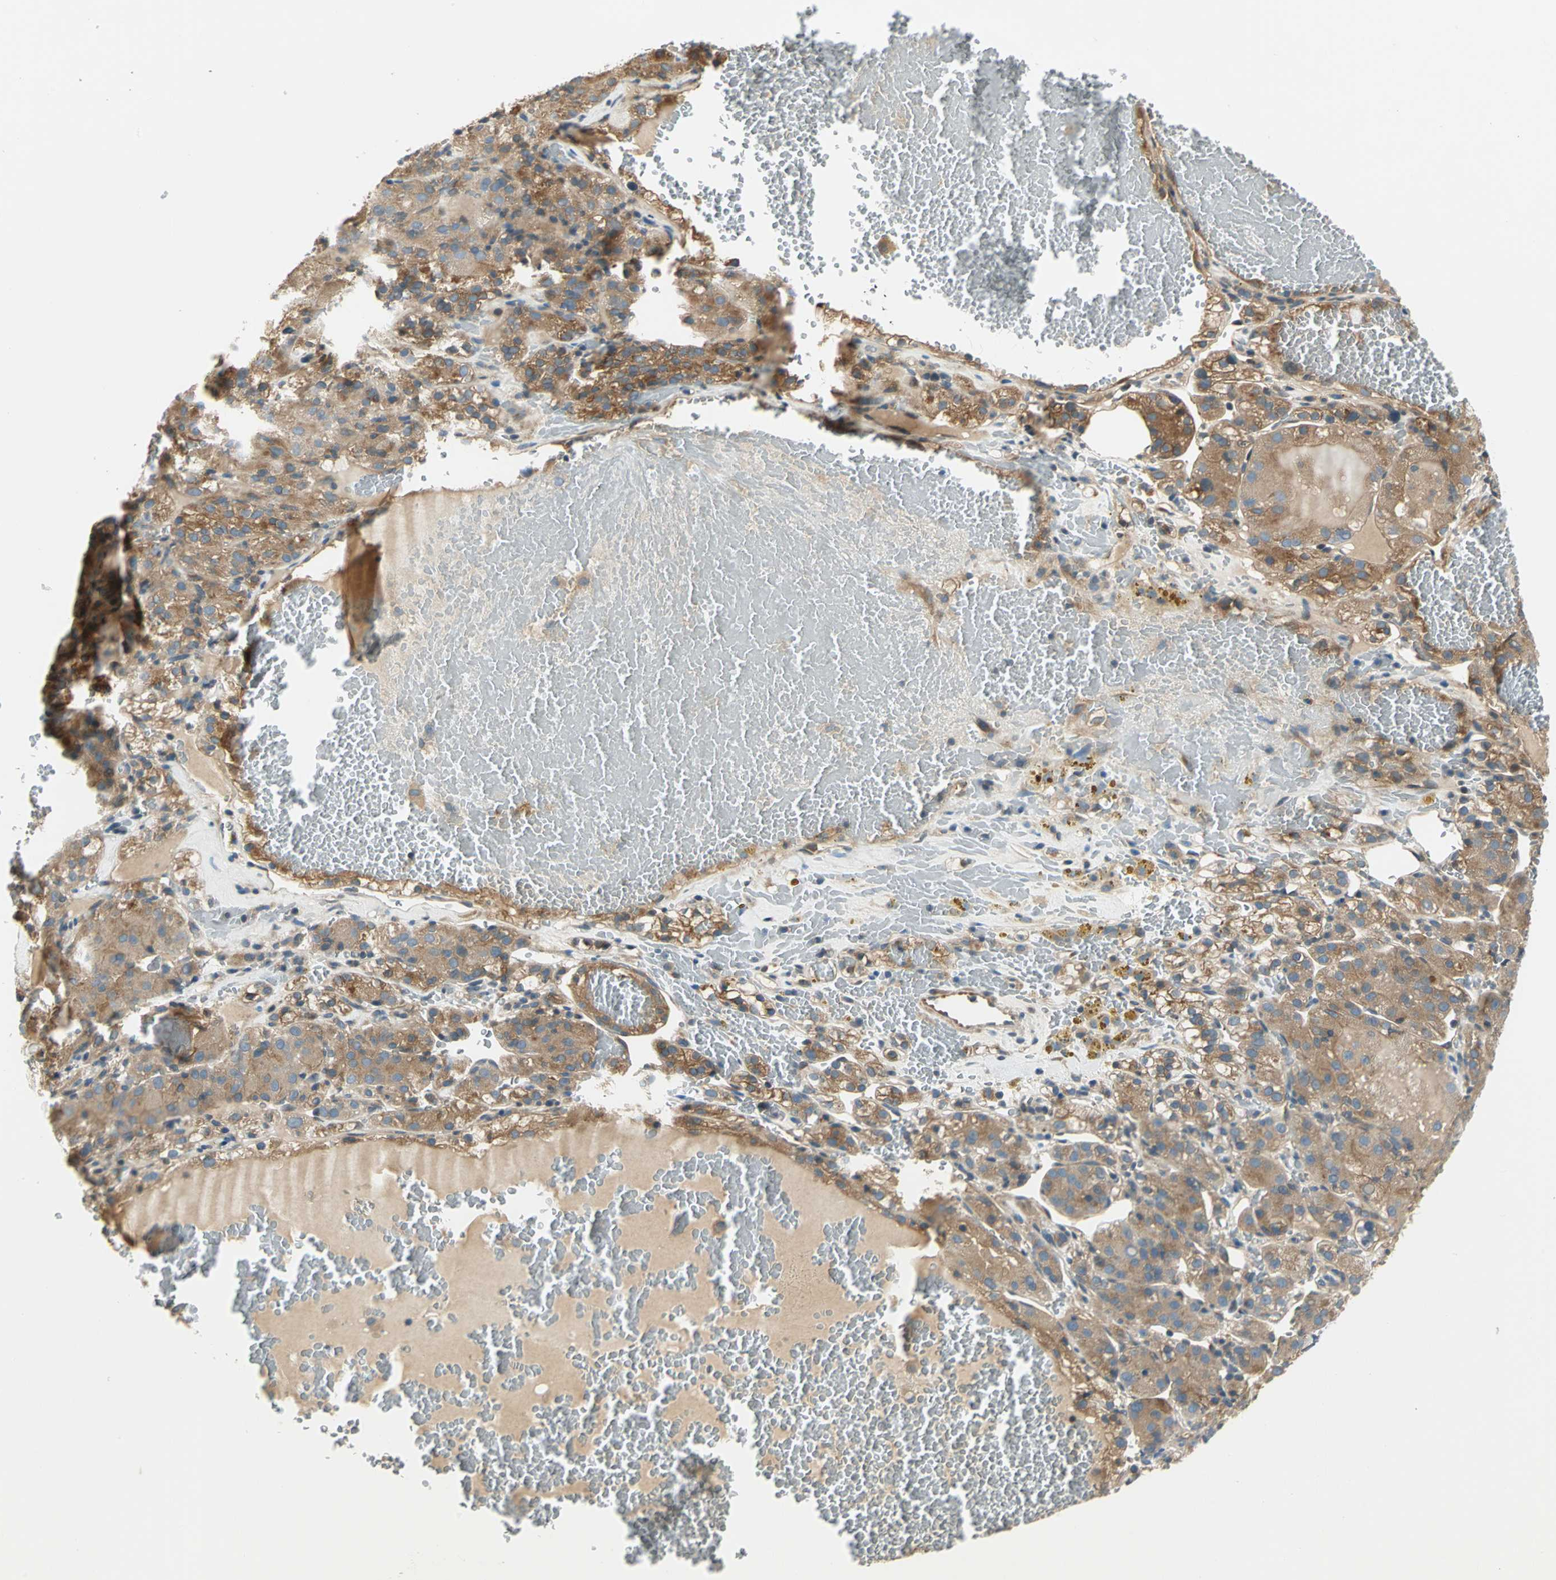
{"staining": {"intensity": "weak", "quantity": ">75%", "location": "cytoplasmic/membranous"}, "tissue": "renal cancer", "cell_type": "Tumor cells", "image_type": "cancer", "snomed": [{"axis": "morphology", "description": "Normal tissue, NOS"}, {"axis": "morphology", "description": "Adenocarcinoma, NOS"}, {"axis": "topography", "description": "Kidney"}], "caption": "IHC of human renal cancer demonstrates low levels of weak cytoplasmic/membranous expression in approximately >75% of tumor cells.", "gene": "PRKAA1", "patient": {"sex": "male", "age": 61}}